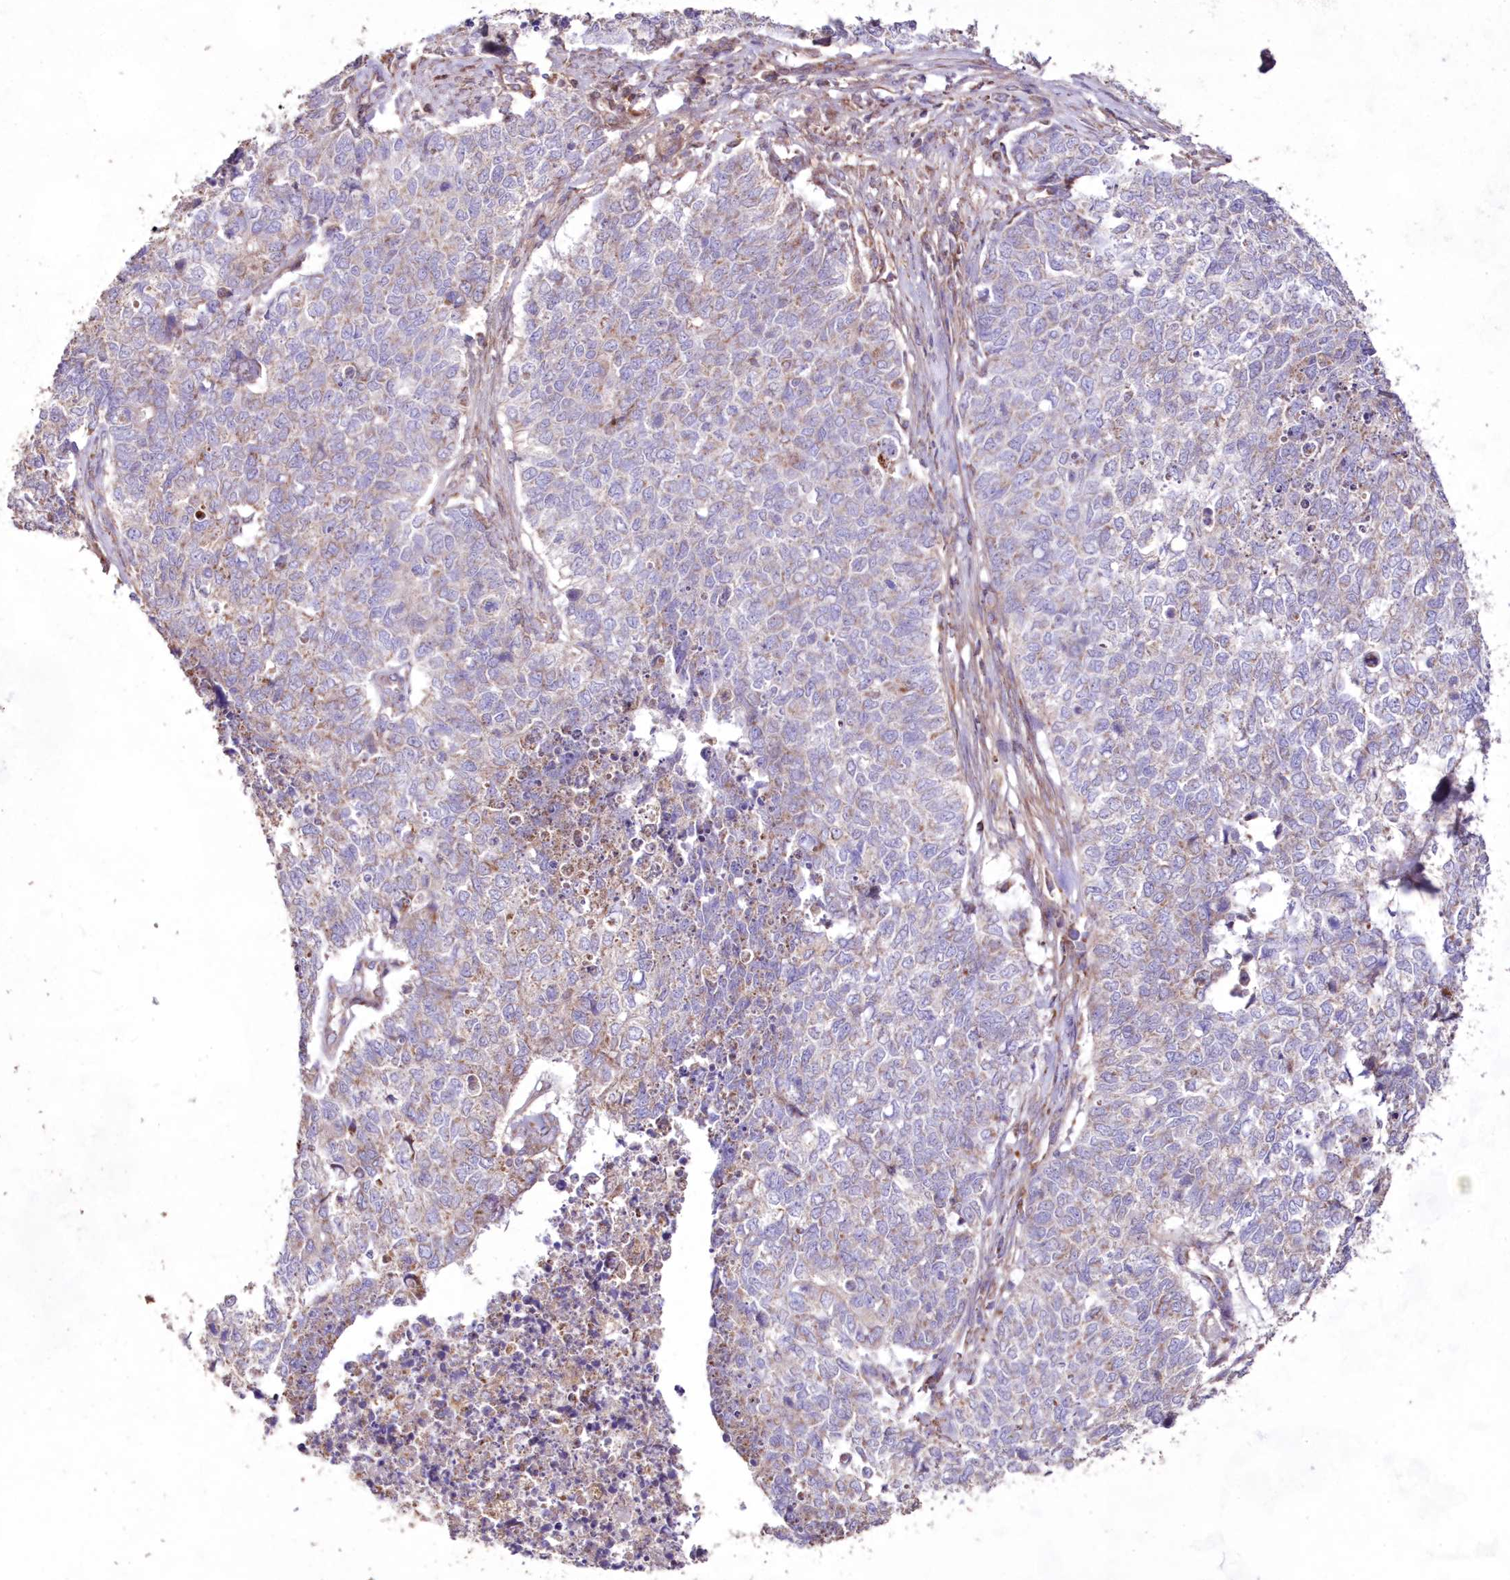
{"staining": {"intensity": "weak", "quantity": "<25%", "location": "cytoplasmic/membranous"}, "tissue": "cervical cancer", "cell_type": "Tumor cells", "image_type": "cancer", "snomed": [{"axis": "morphology", "description": "Squamous cell carcinoma, NOS"}, {"axis": "topography", "description": "Cervix"}], "caption": "Cervical cancer (squamous cell carcinoma) was stained to show a protein in brown. There is no significant positivity in tumor cells.", "gene": "HADHB", "patient": {"sex": "female", "age": 63}}